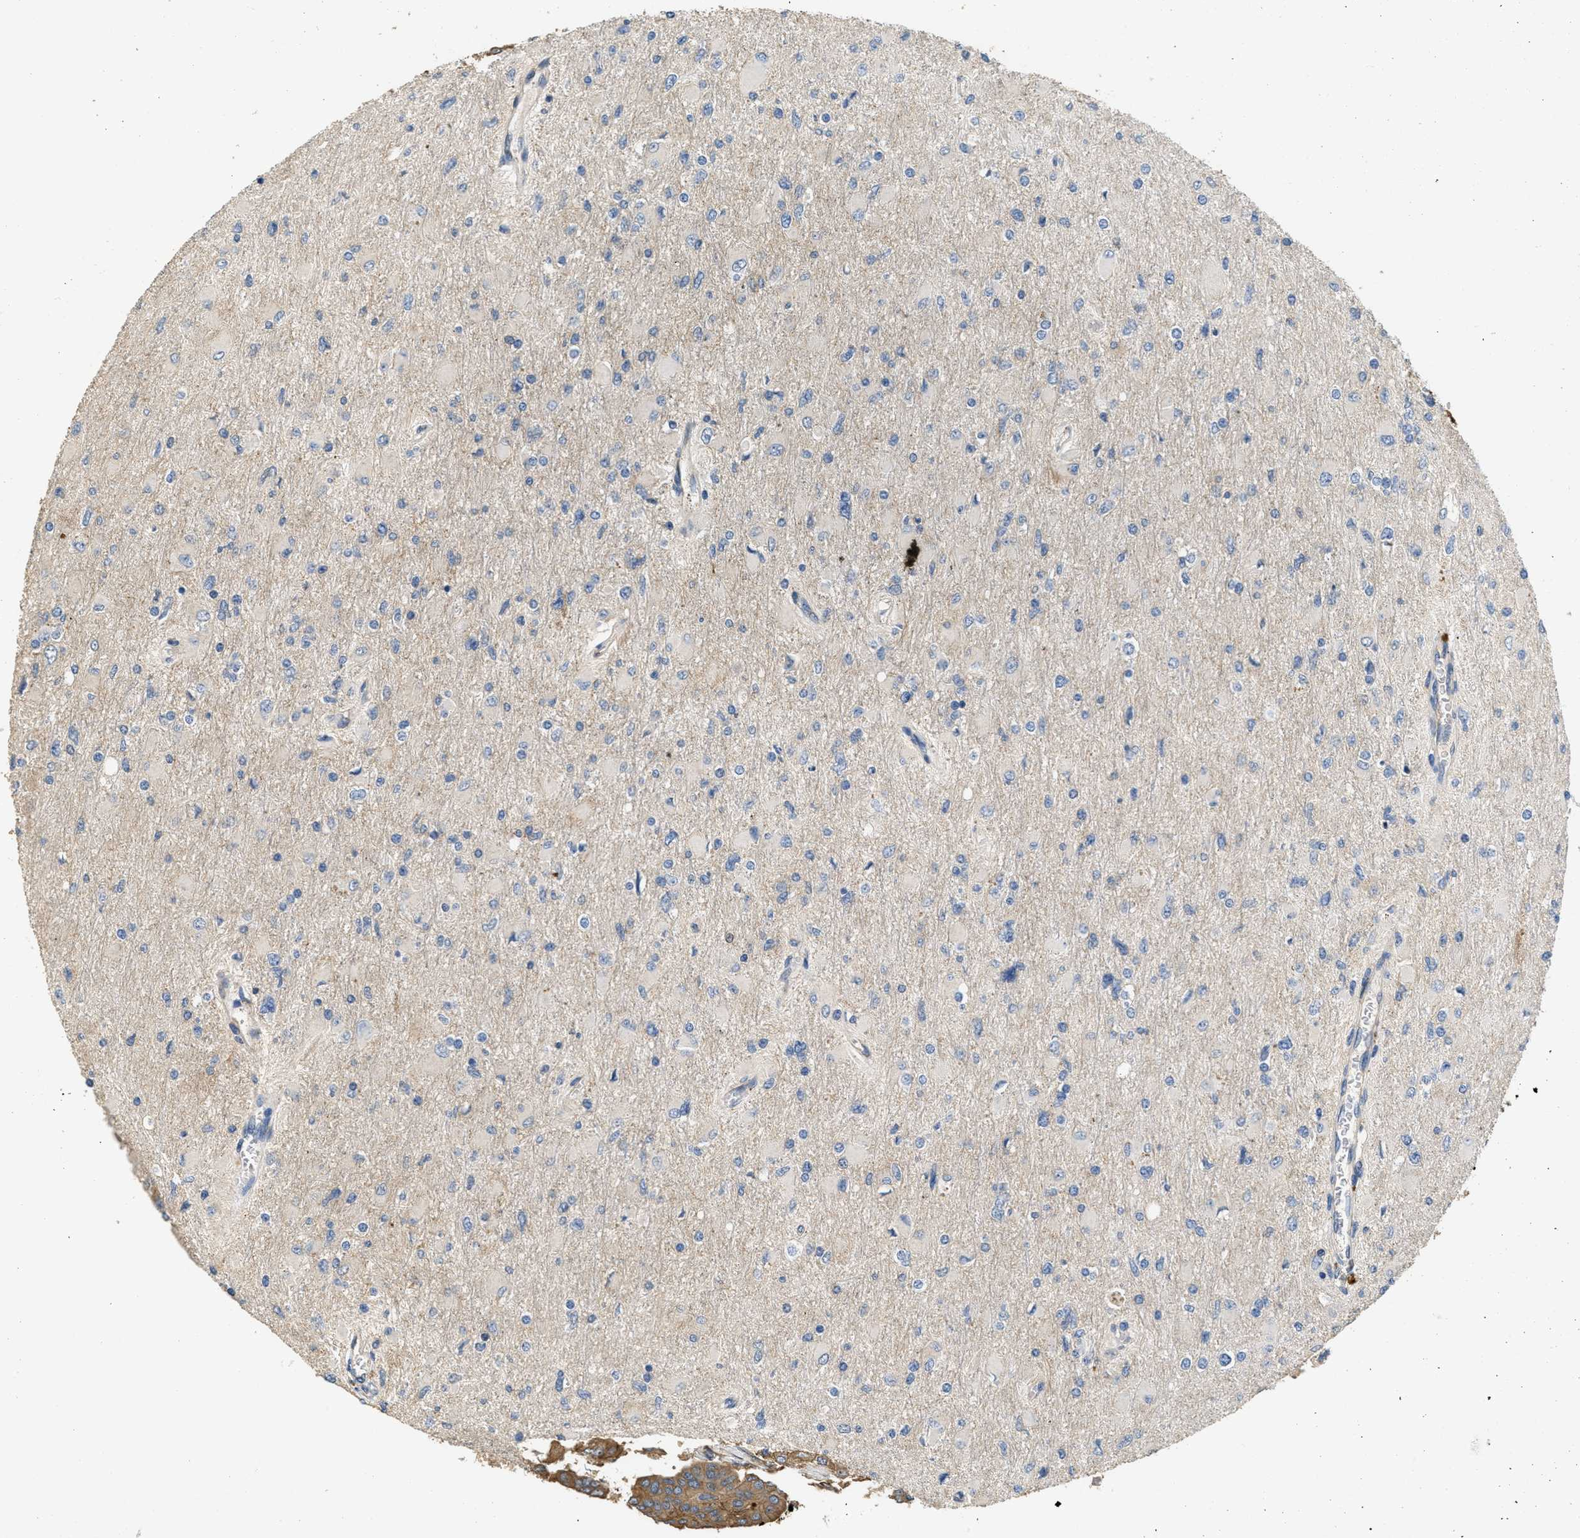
{"staining": {"intensity": "negative", "quantity": "none", "location": "none"}, "tissue": "glioma", "cell_type": "Tumor cells", "image_type": "cancer", "snomed": [{"axis": "morphology", "description": "Glioma, malignant, High grade"}, {"axis": "topography", "description": "Cerebral cortex"}], "caption": "The photomicrograph demonstrates no staining of tumor cells in glioma.", "gene": "OSMR", "patient": {"sex": "female", "age": 36}}